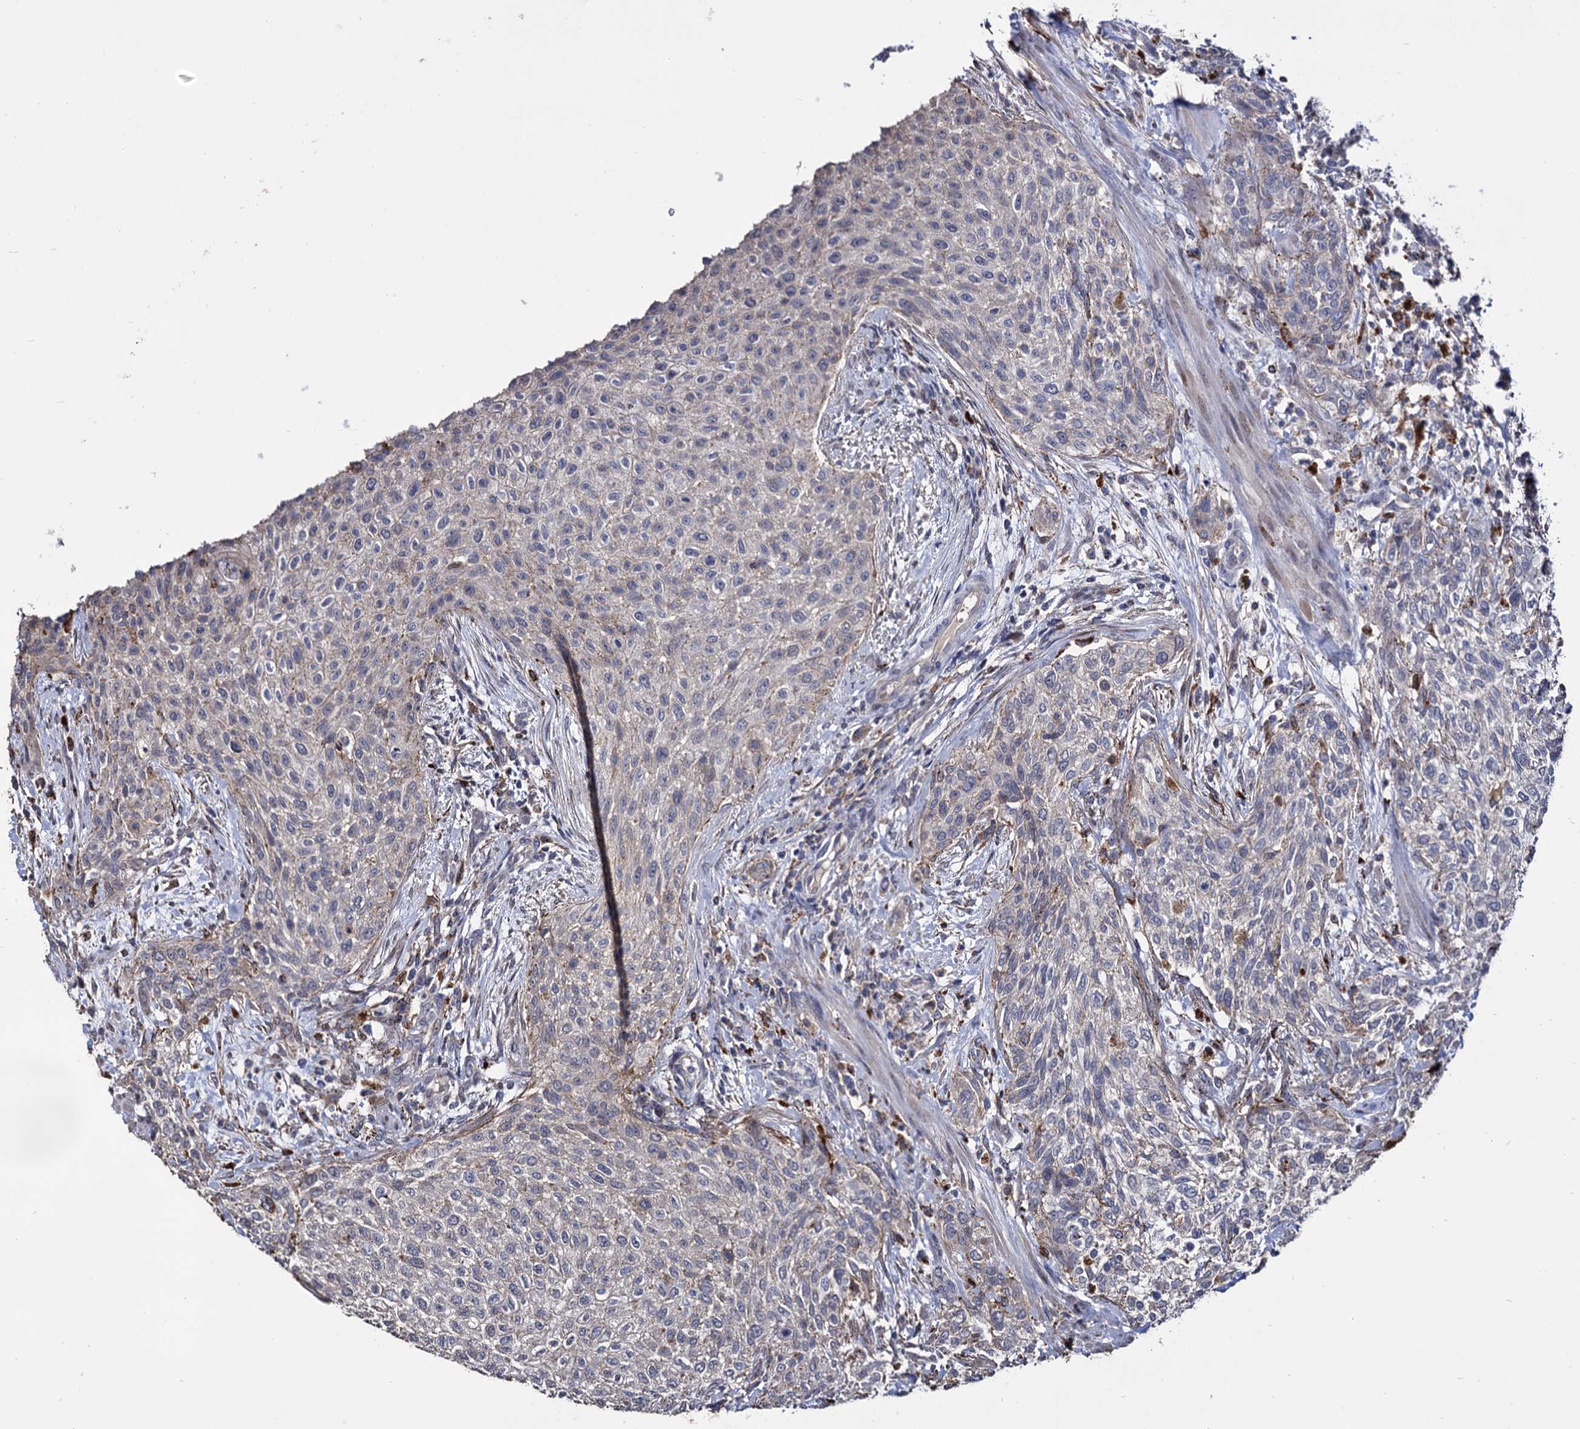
{"staining": {"intensity": "moderate", "quantity": "<25%", "location": "cytoplasmic/membranous"}, "tissue": "urothelial cancer", "cell_type": "Tumor cells", "image_type": "cancer", "snomed": [{"axis": "morphology", "description": "Normal tissue, NOS"}, {"axis": "morphology", "description": "Urothelial carcinoma, NOS"}, {"axis": "topography", "description": "Urinary bladder"}, {"axis": "topography", "description": "Peripheral nerve tissue"}], "caption": "Immunohistochemistry histopathology image of urothelial cancer stained for a protein (brown), which demonstrates low levels of moderate cytoplasmic/membranous positivity in approximately <25% of tumor cells.", "gene": "MICAL2", "patient": {"sex": "male", "age": 35}}